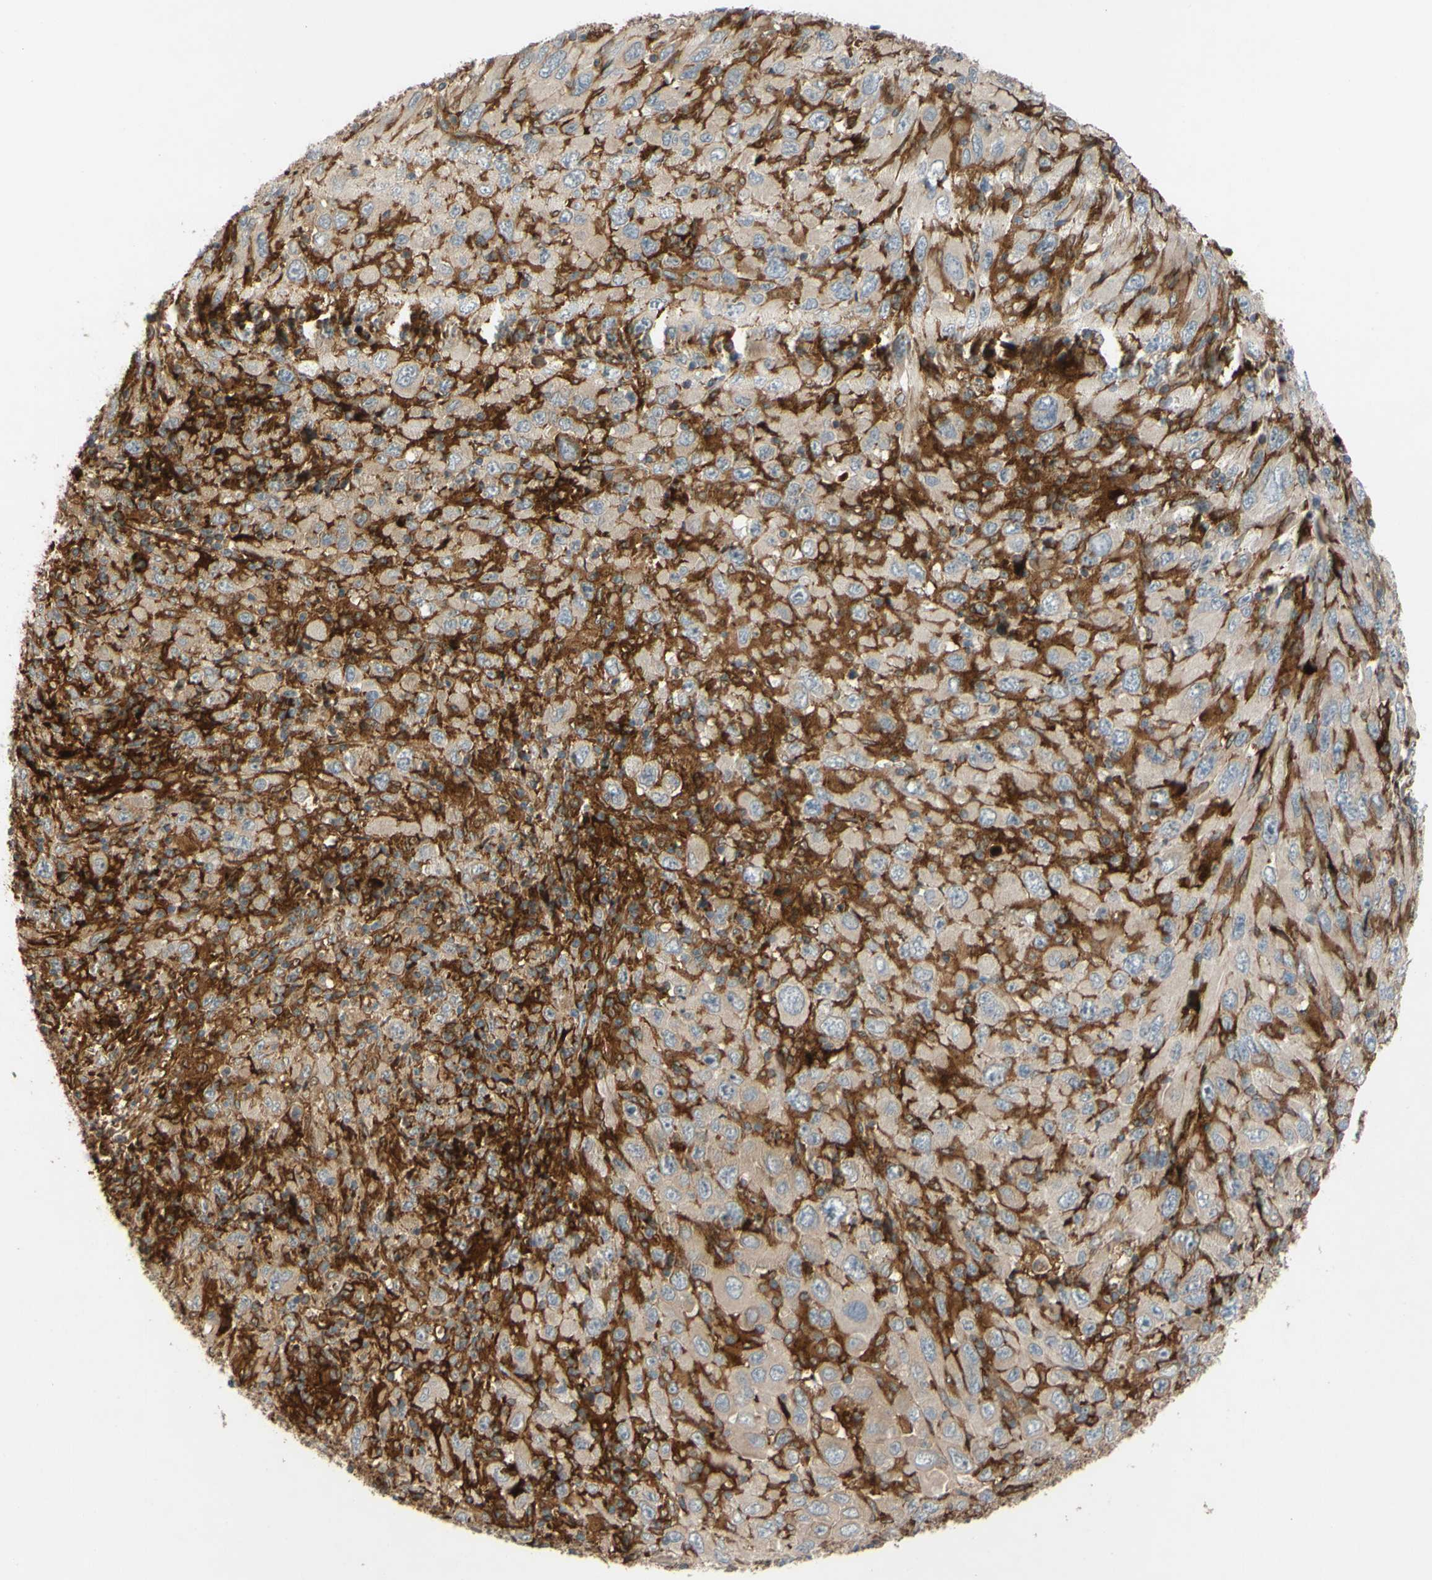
{"staining": {"intensity": "weak", "quantity": ">75%", "location": "cytoplasmic/membranous"}, "tissue": "melanoma", "cell_type": "Tumor cells", "image_type": "cancer", "snomed": [{"axis": "morphology", "description": "Malignant melanoma, Metastatic site"}, {"axis": "topography", "description": "Skin"}], "caption": "Human malignant melanoma (metastatic site) stained with a protein marker displays weak staining in tumor cells.", "gene": "SPTLC1", "patient": {"sex": "female", "age": 56}}